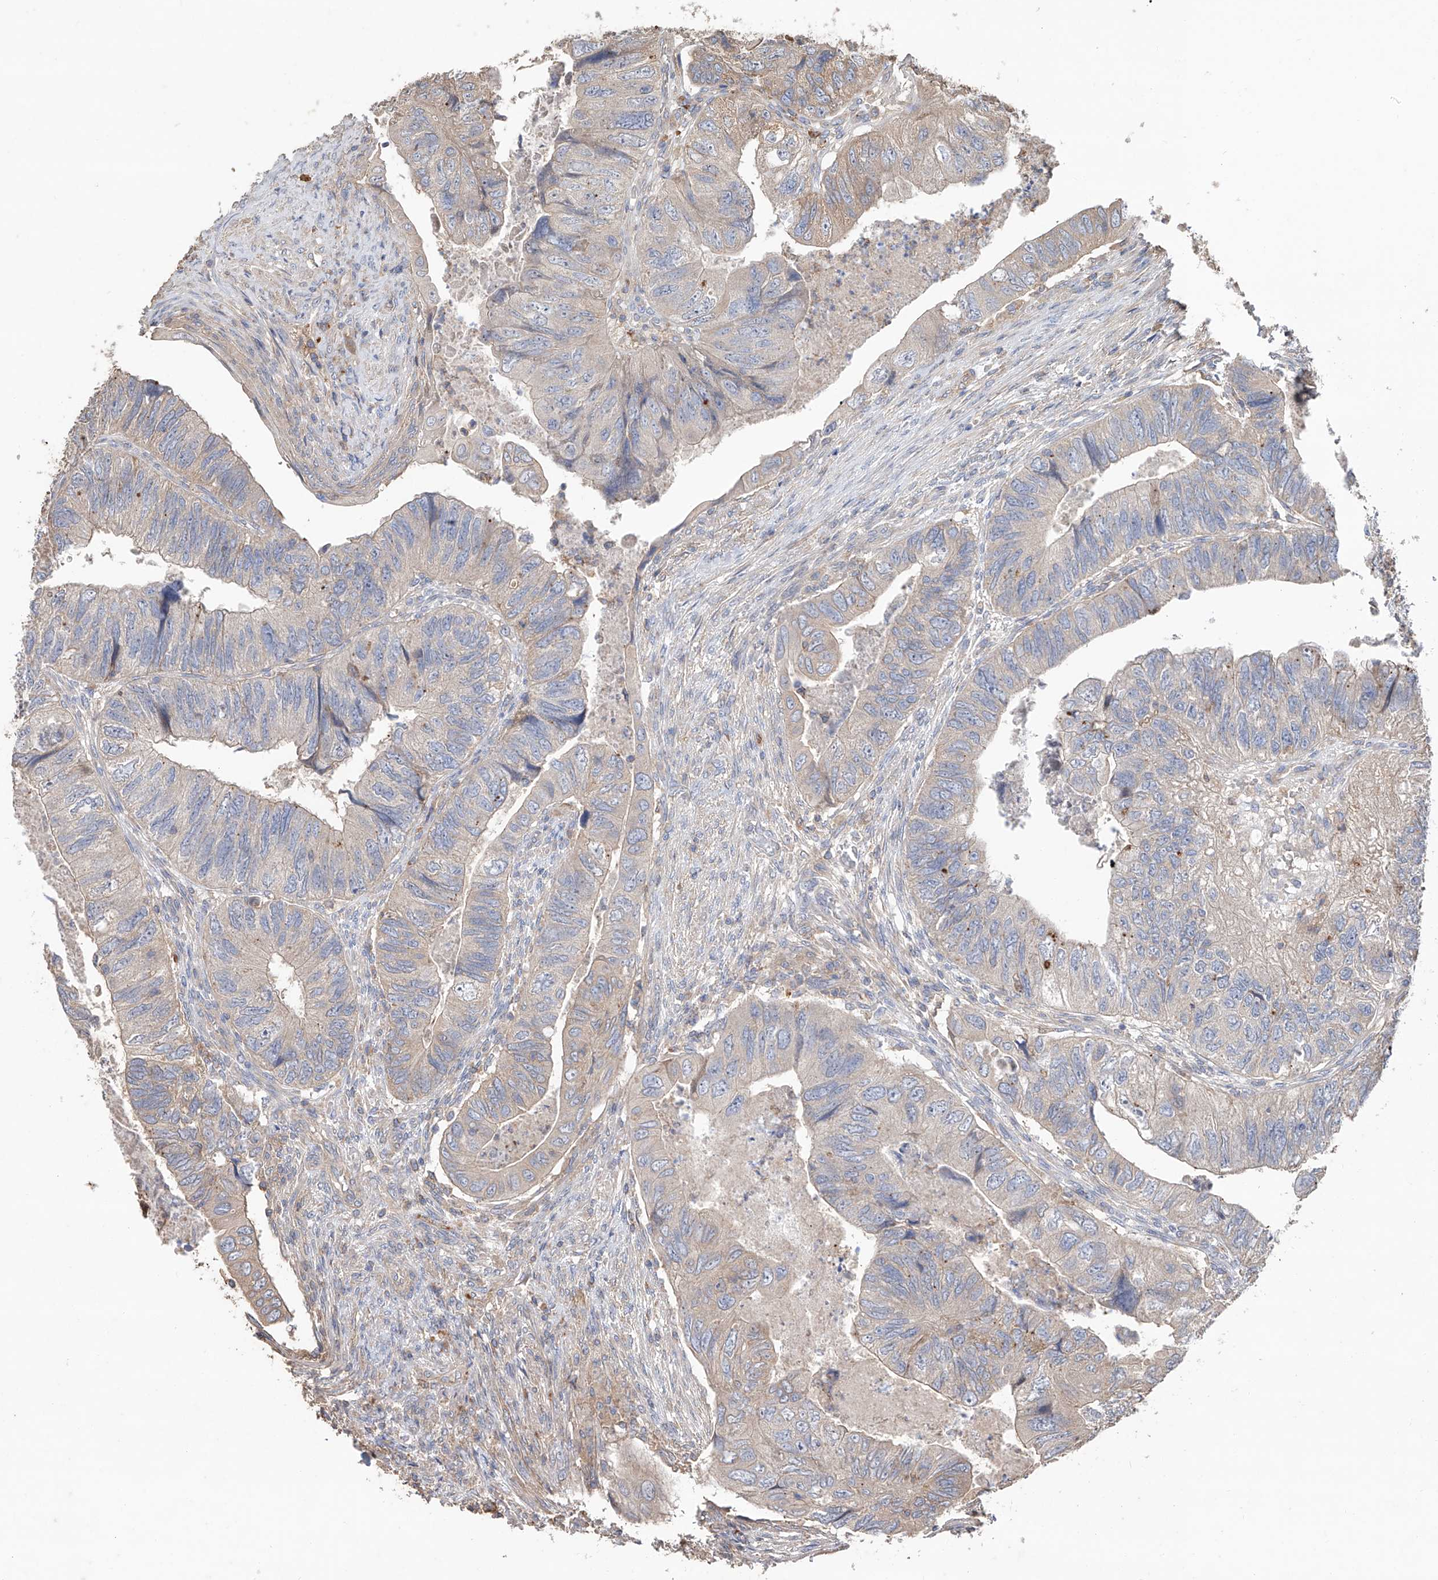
{"staining": {"intensity": "negative", "quantity": "none", "location": "none"}, "tissue": "colorectal cancer", "cell_type": "Tumor cells", "image_type": "cancer", "snomed": [{"axis": "morphology", "description": "Adenocarcinoma, NOS"}, {"axis": "topography", "description": "Rectum"}], "caption": "High power microscopy histopathology image of an IHC histopathology image of adenocarcinoma (colorectal), revealing no significant expression in tumor cells.", "gene": "EDN1", "patient": {"sex": "male", "age": 63}}